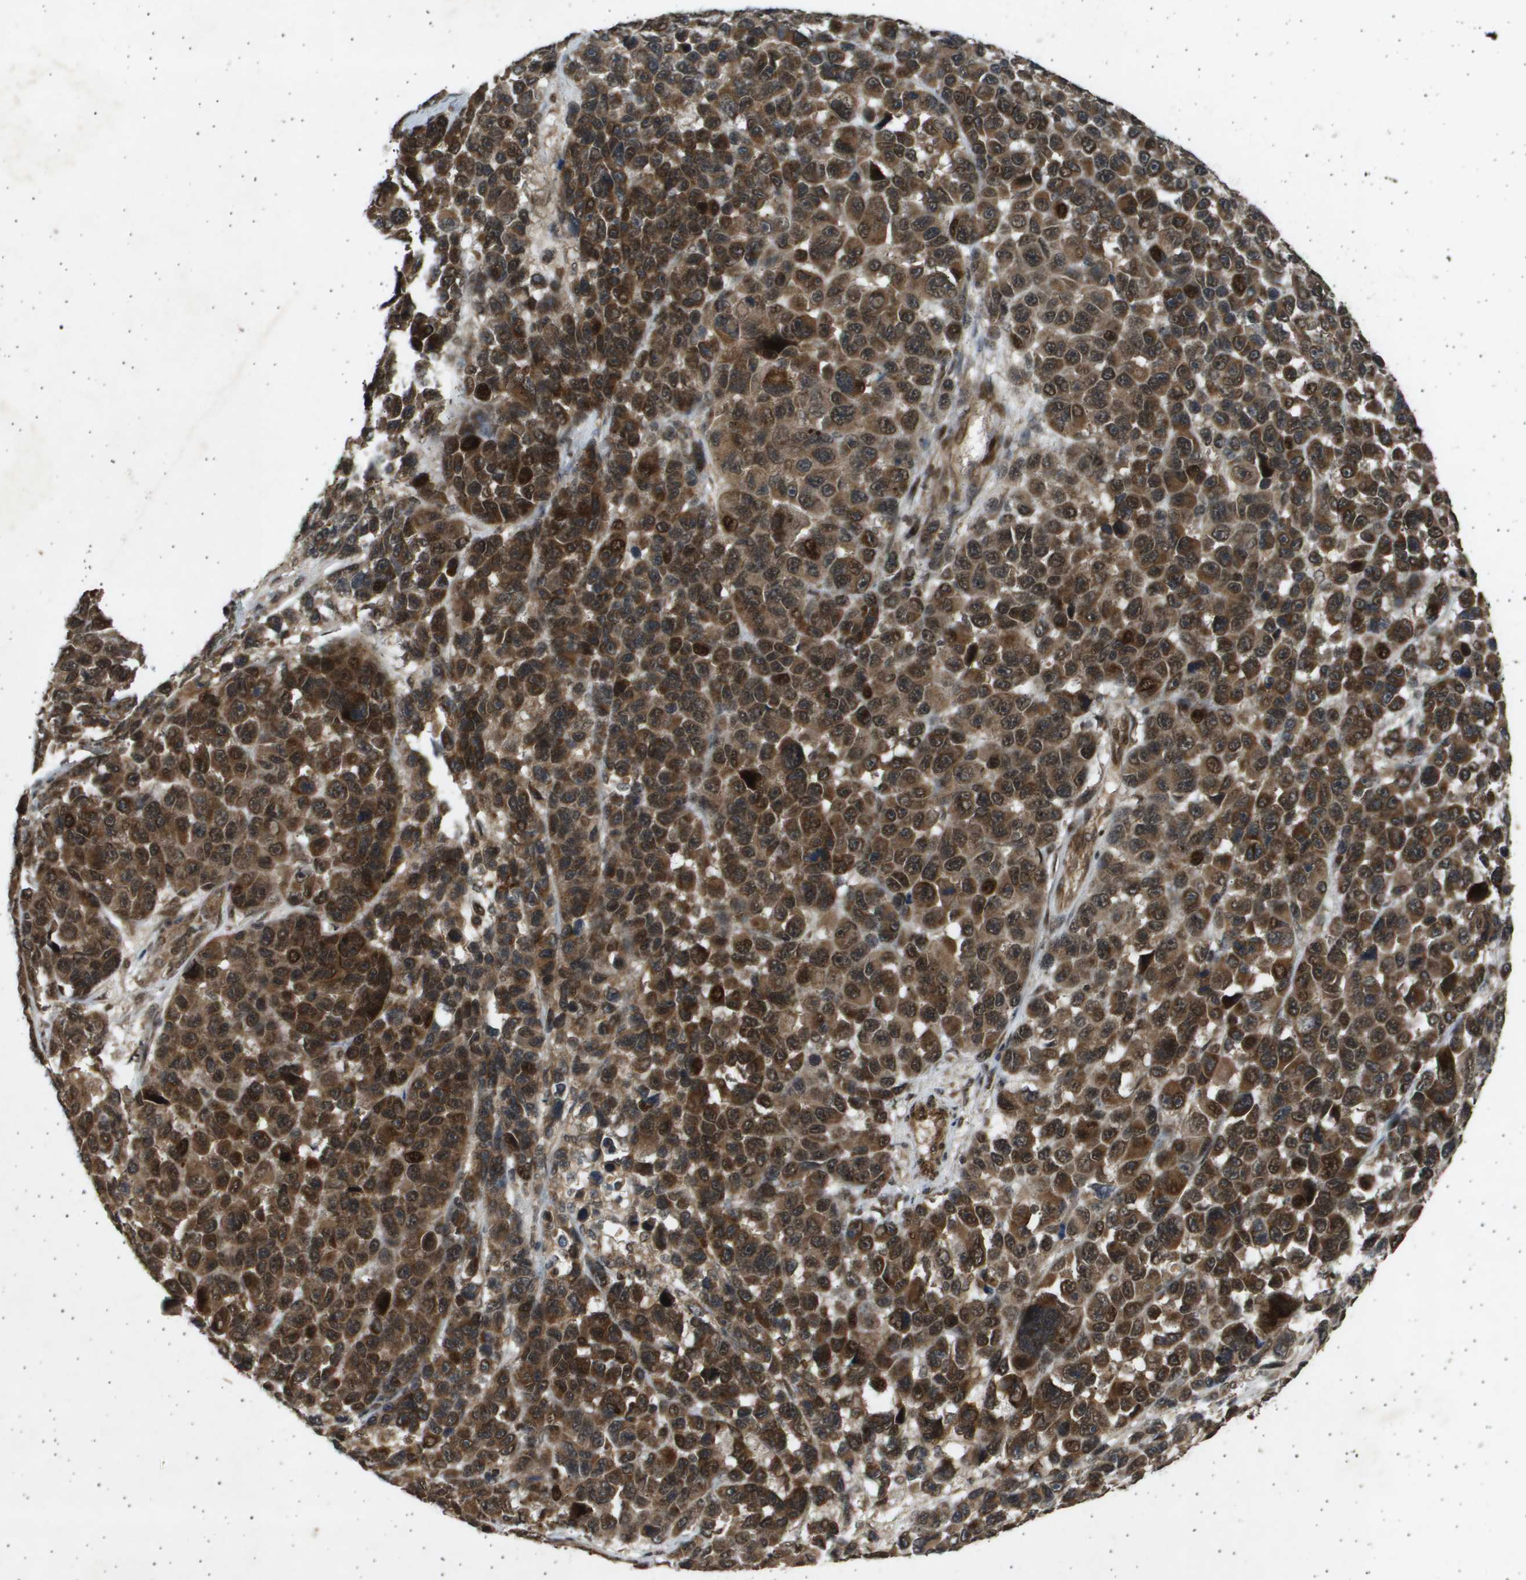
{"staining": {"intensity": "strong", "quantity": ">75%", "location": "cytoplasmic/membranous,nuclear"}, "tissue": "melanoma", "cell_type": "Tumor cells", "image_type": "cancer", "snomed": [{"axis": "morphology", "description": "Malignant melanoma, NOS"}, {"axis": "topography", "description": "Skin"}], "caption": "Immunohistochemistry (IHC) image of neoplastic tissue: malignant melanoma stained using IHC exhibits high levels of strong protein expression localized specifically in the cytoplasmic/membranous and nuclear of tumor cells, appearing as a cytoplasmic/membranous and nuclear brown color.", "gene": "TNRC6A", "patient": {"sex": "male", "age": 53}}